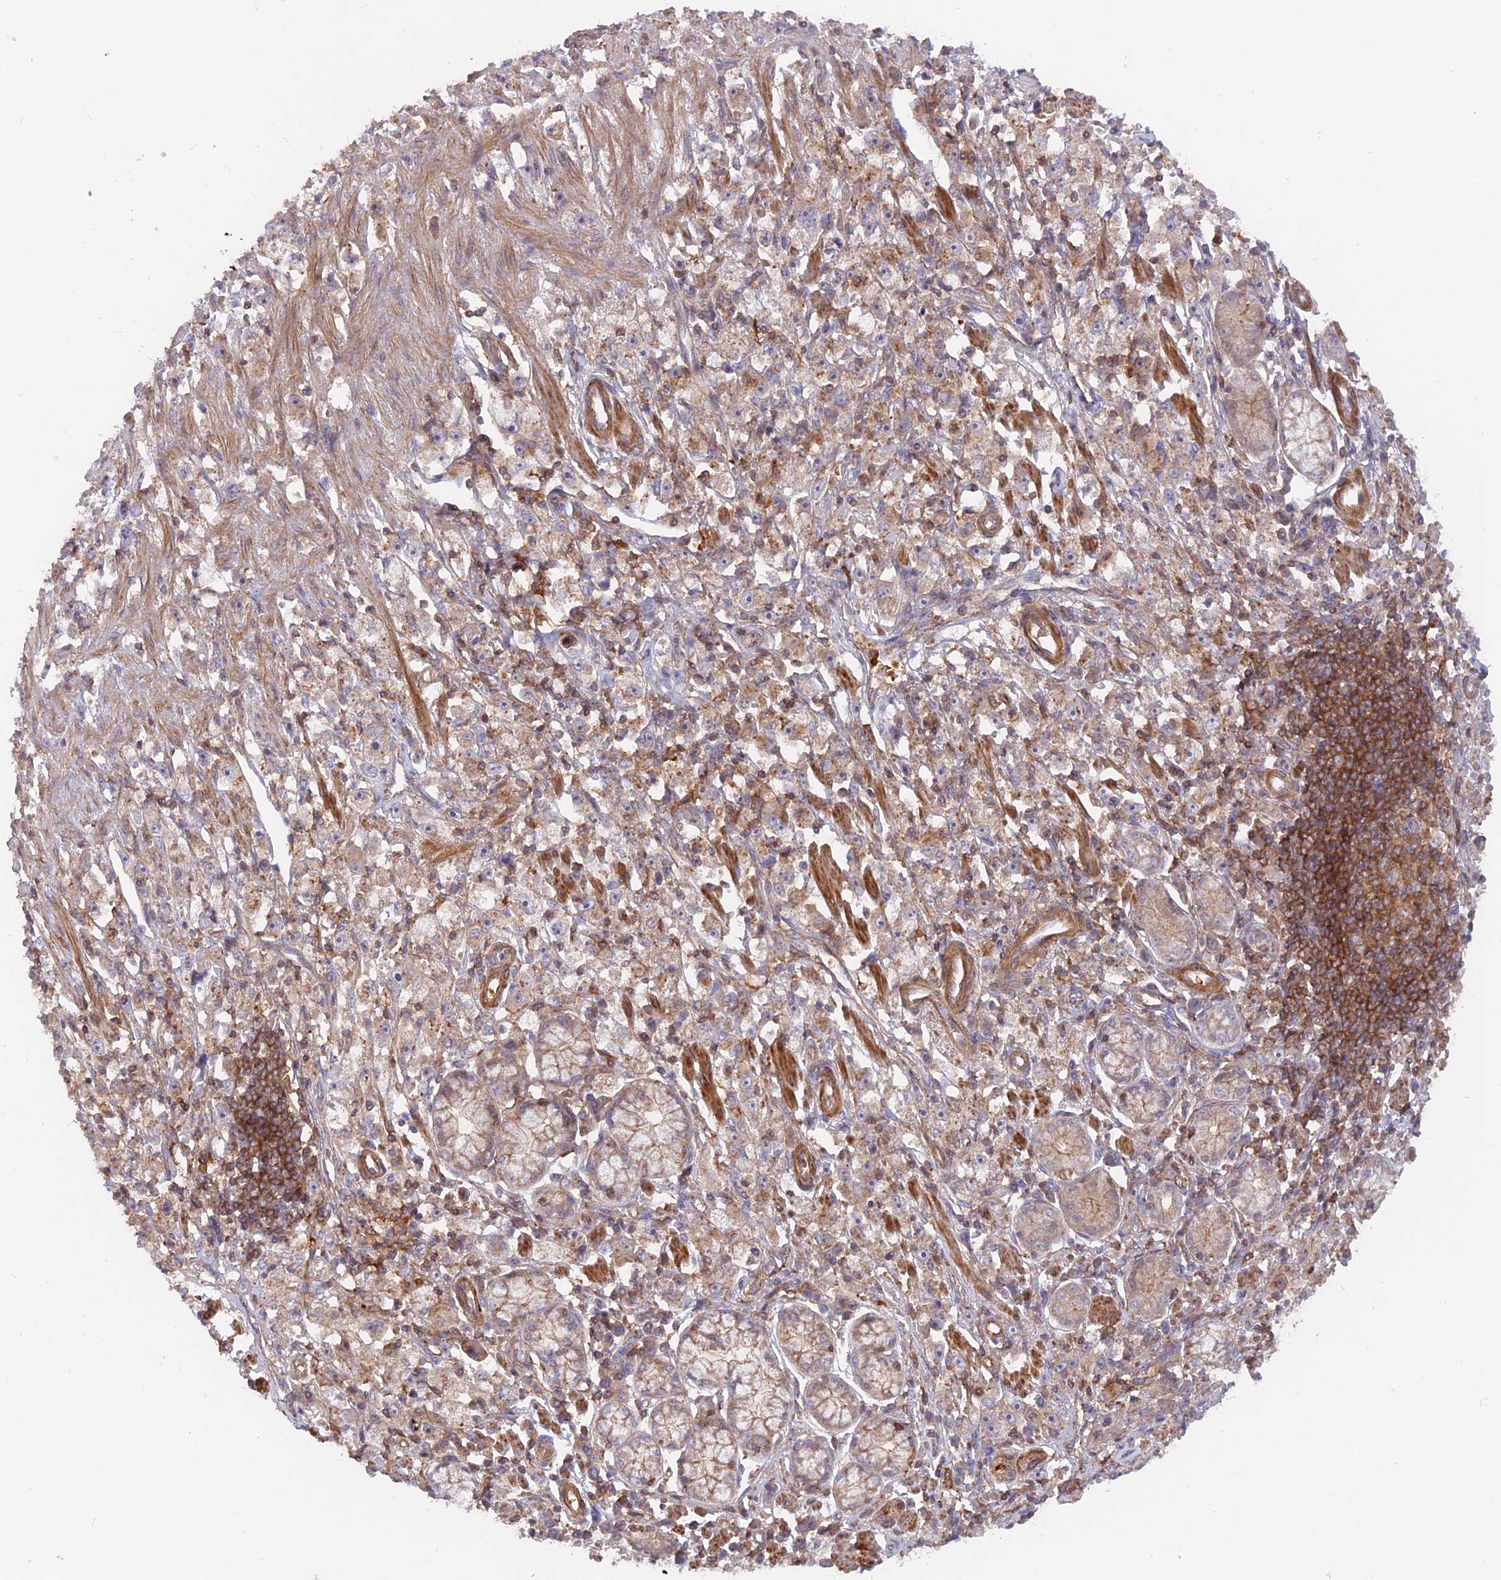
{"staining": {"intensity": "weak", "quantity": "<25%", "location": "cytoplasmic/membranous"}, "tissue": "stomach cancer", "cell_type": "Tumor cells", "image_type": "cancer", "snomed": [{"axis": "morphology", "description": "Adenocarcinoma, NOS"}, {"axis": "topography", "description": "Stomach"}], "caption": "Micrograph shows no protein positivity in tumor cells of stomach cancer tissue.", "gene": "CPNE7", "patient": {"sex": "female", "age": 59}}